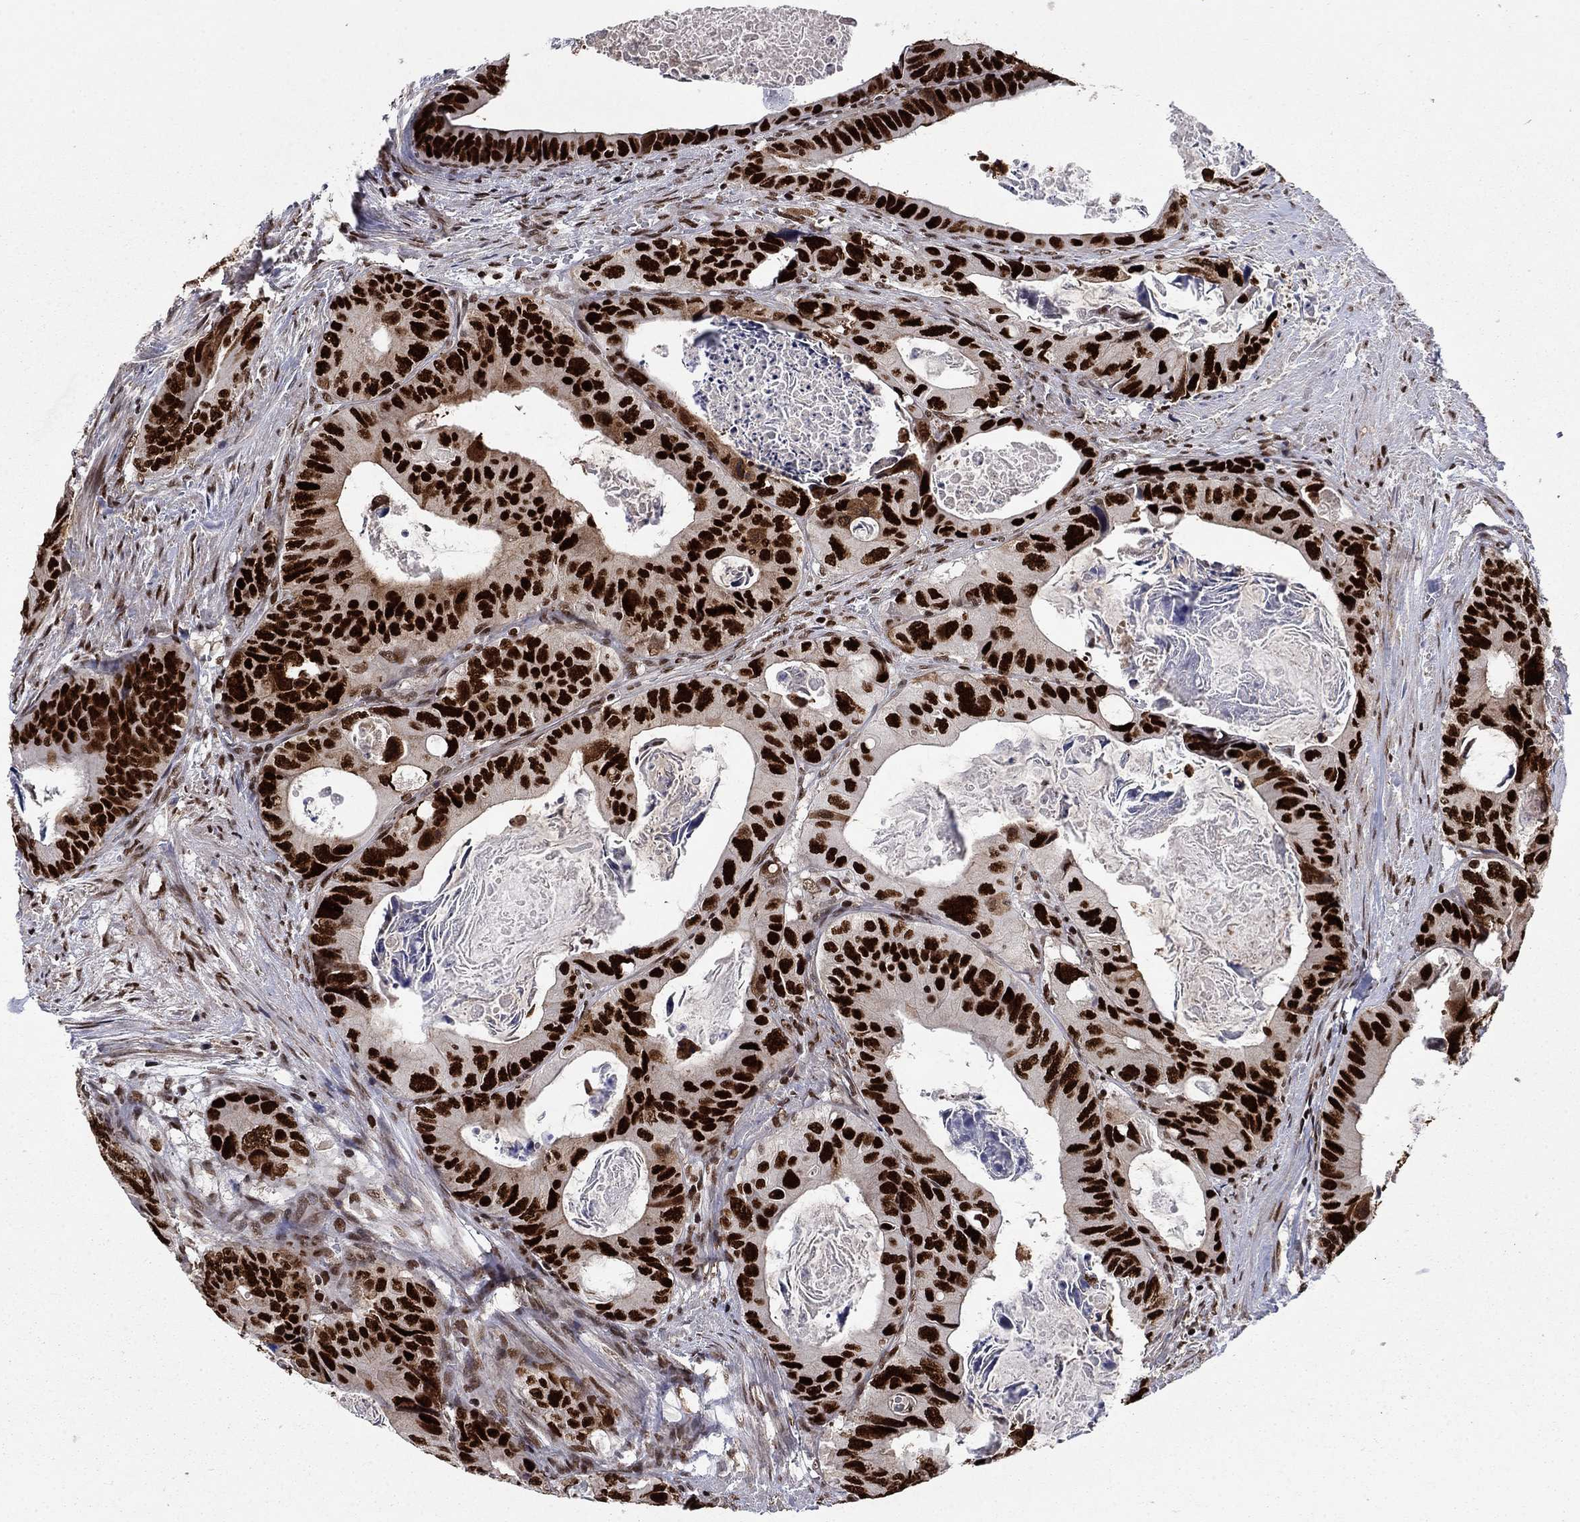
{"staining": {"intensity": "strong", "quantity": ">75%", "location": "nuclear"}, "tissue": "colorectal cancer", "cell_type": "Tumor cells", "image_type": "cancer", "snomed": [{"axis": "morphology", "description": "Adenocarcinoma, NOS"}, {"axis": "topography", "description": "Rectum"}], "caption": "Immunohistochemical staining of human colorectal cancer displays strong nuclear protein positivity in approximately >75% of tumor cells.", "gene": "RPRD1B", "patient": {"sex": "male", "age": 64}}